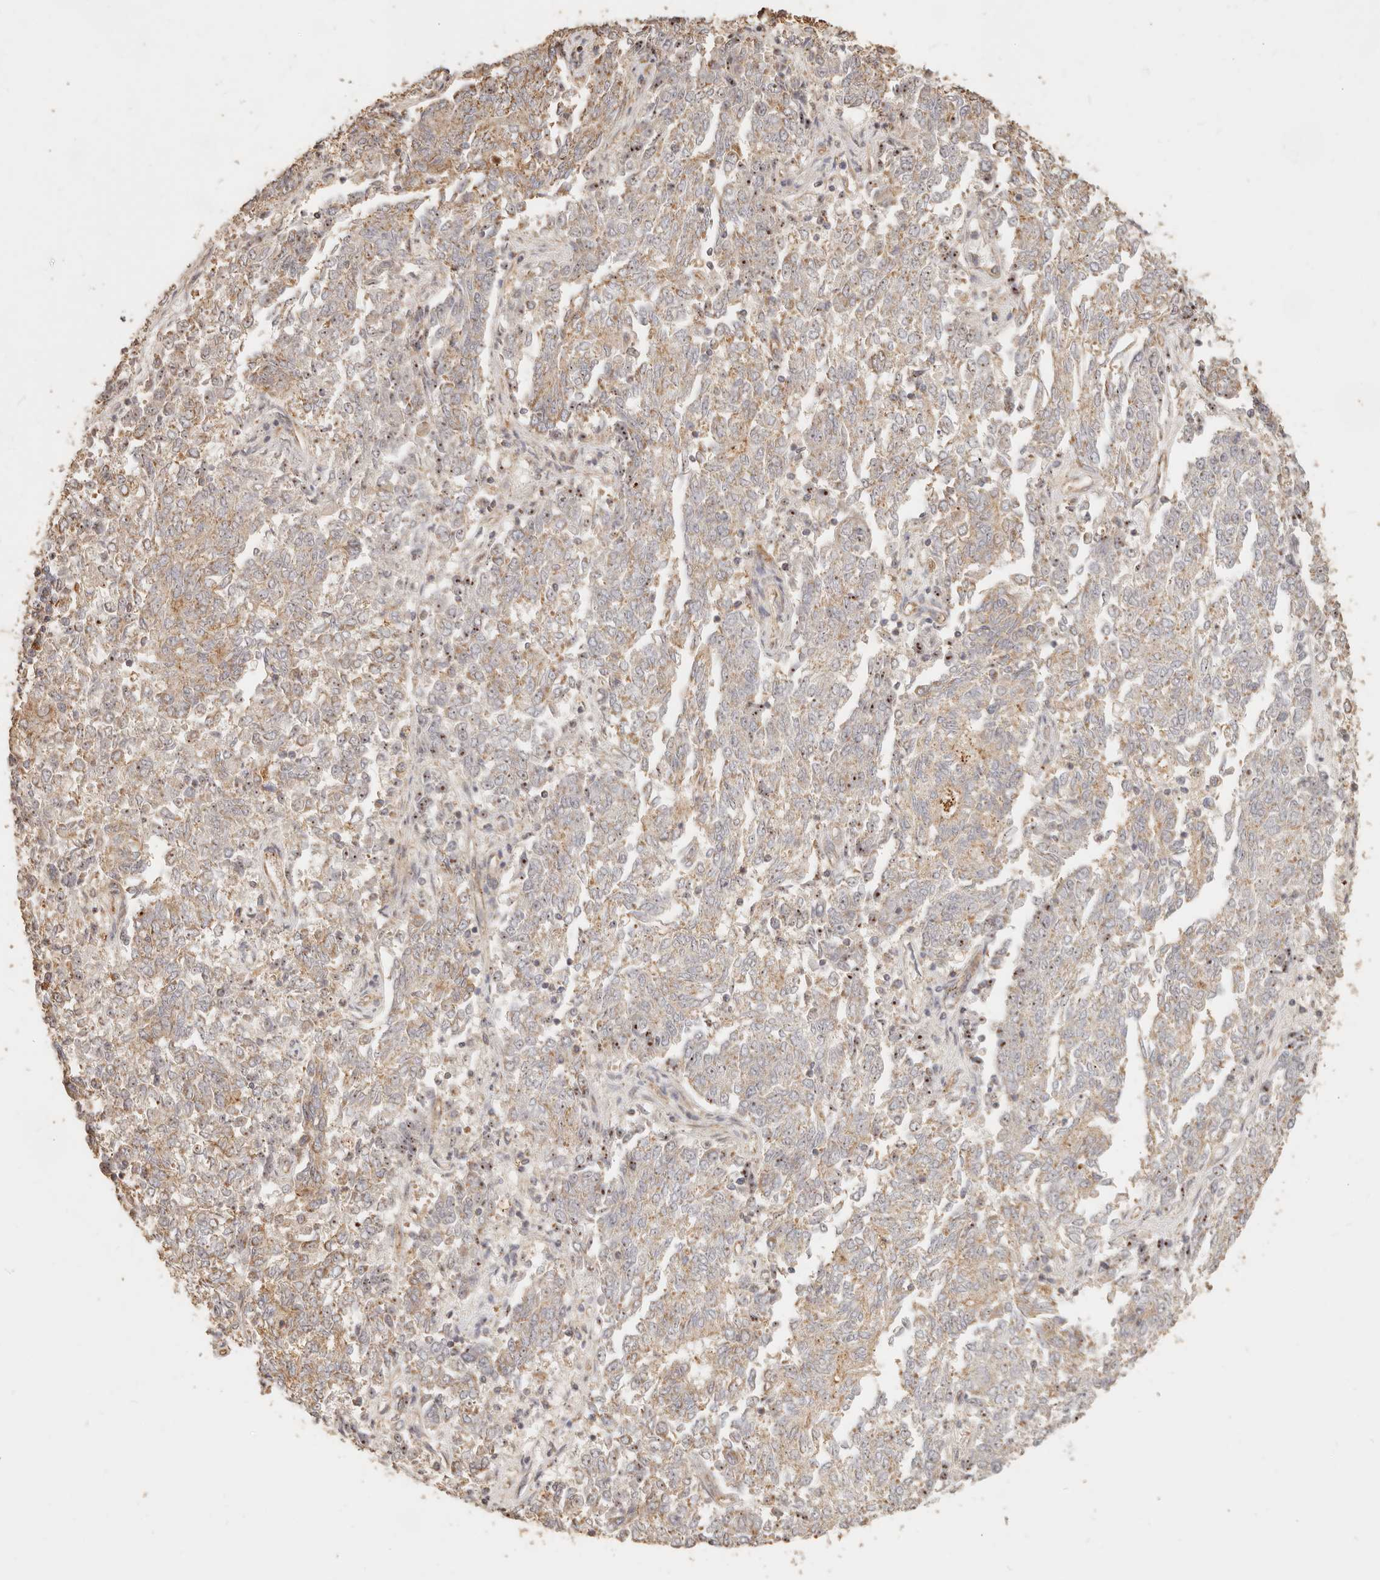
{"staining": {"intensity": "moderate", "quantity": "25%-75%", "location": "cytoplasmic/membranous,nuclear"}, "tissue": "endometrial cancer", "cell_type": "Tumor cells", "image_type": "cancer", "snomed": [{"axis": "morphology", "description": "Adenocarcinoma, NOS"}, {"axis": "topography", "description": "Endometrium"}], "caption": "Moderate cytoplasmic/membranous and nuclear expression for a protein is seen in about 25%-75% of tumor cells of endometrial cancer (adenocarcinoma) using immunohistochemistry (IHC).", "gene": "PTPN22", "patient": {"sex": "female", "age": 80}}